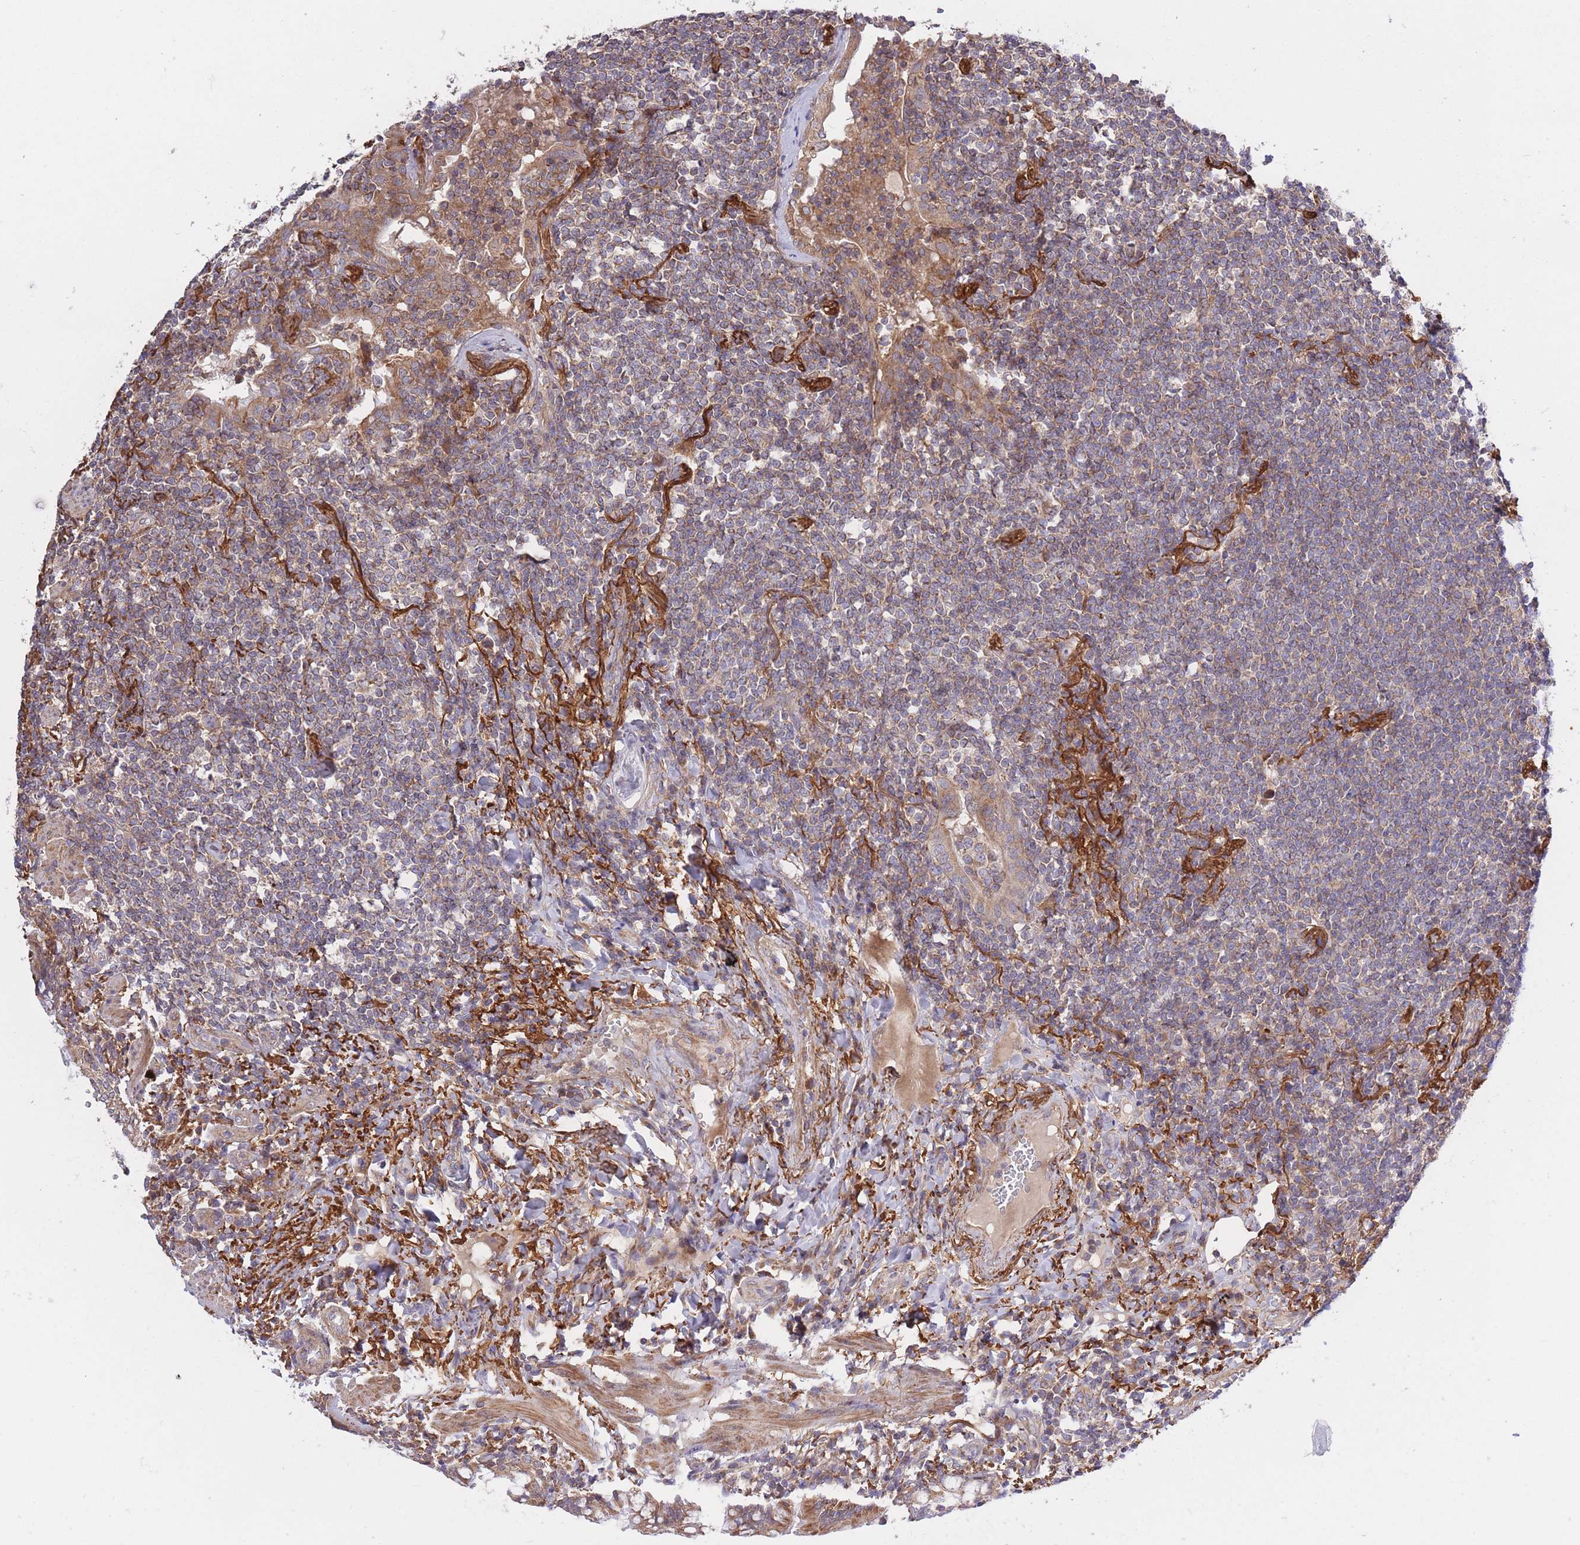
{"staining": {"intensity": "weak", "quantity": "25%-75%", "location": "cytoplasmic/membranous"}, "tissue": "lymphoma", "cell_type": "Tumor cells", "image_type": "cancer", "snomed": [{"axis": "morphology", "description": "Malignant lymphoma, non-Hodgkin's type, Low grade"}, {"axis": "topography", "description": "Lung"}], "caption": "The histopathology image reveals a brown stain indicating the presence of a protein in the cytoplasmic/membranous of tumor cells in lymphoma. The staining was performed using DAB (3,3'-diaminobenzidine) to visualize the protein expression in brown, while the nuclei were stained in blue with hematoxylin (Magnification: 20x).", "gene": "ATP13A2", "patient": {"sex": "female", "age": 71}}